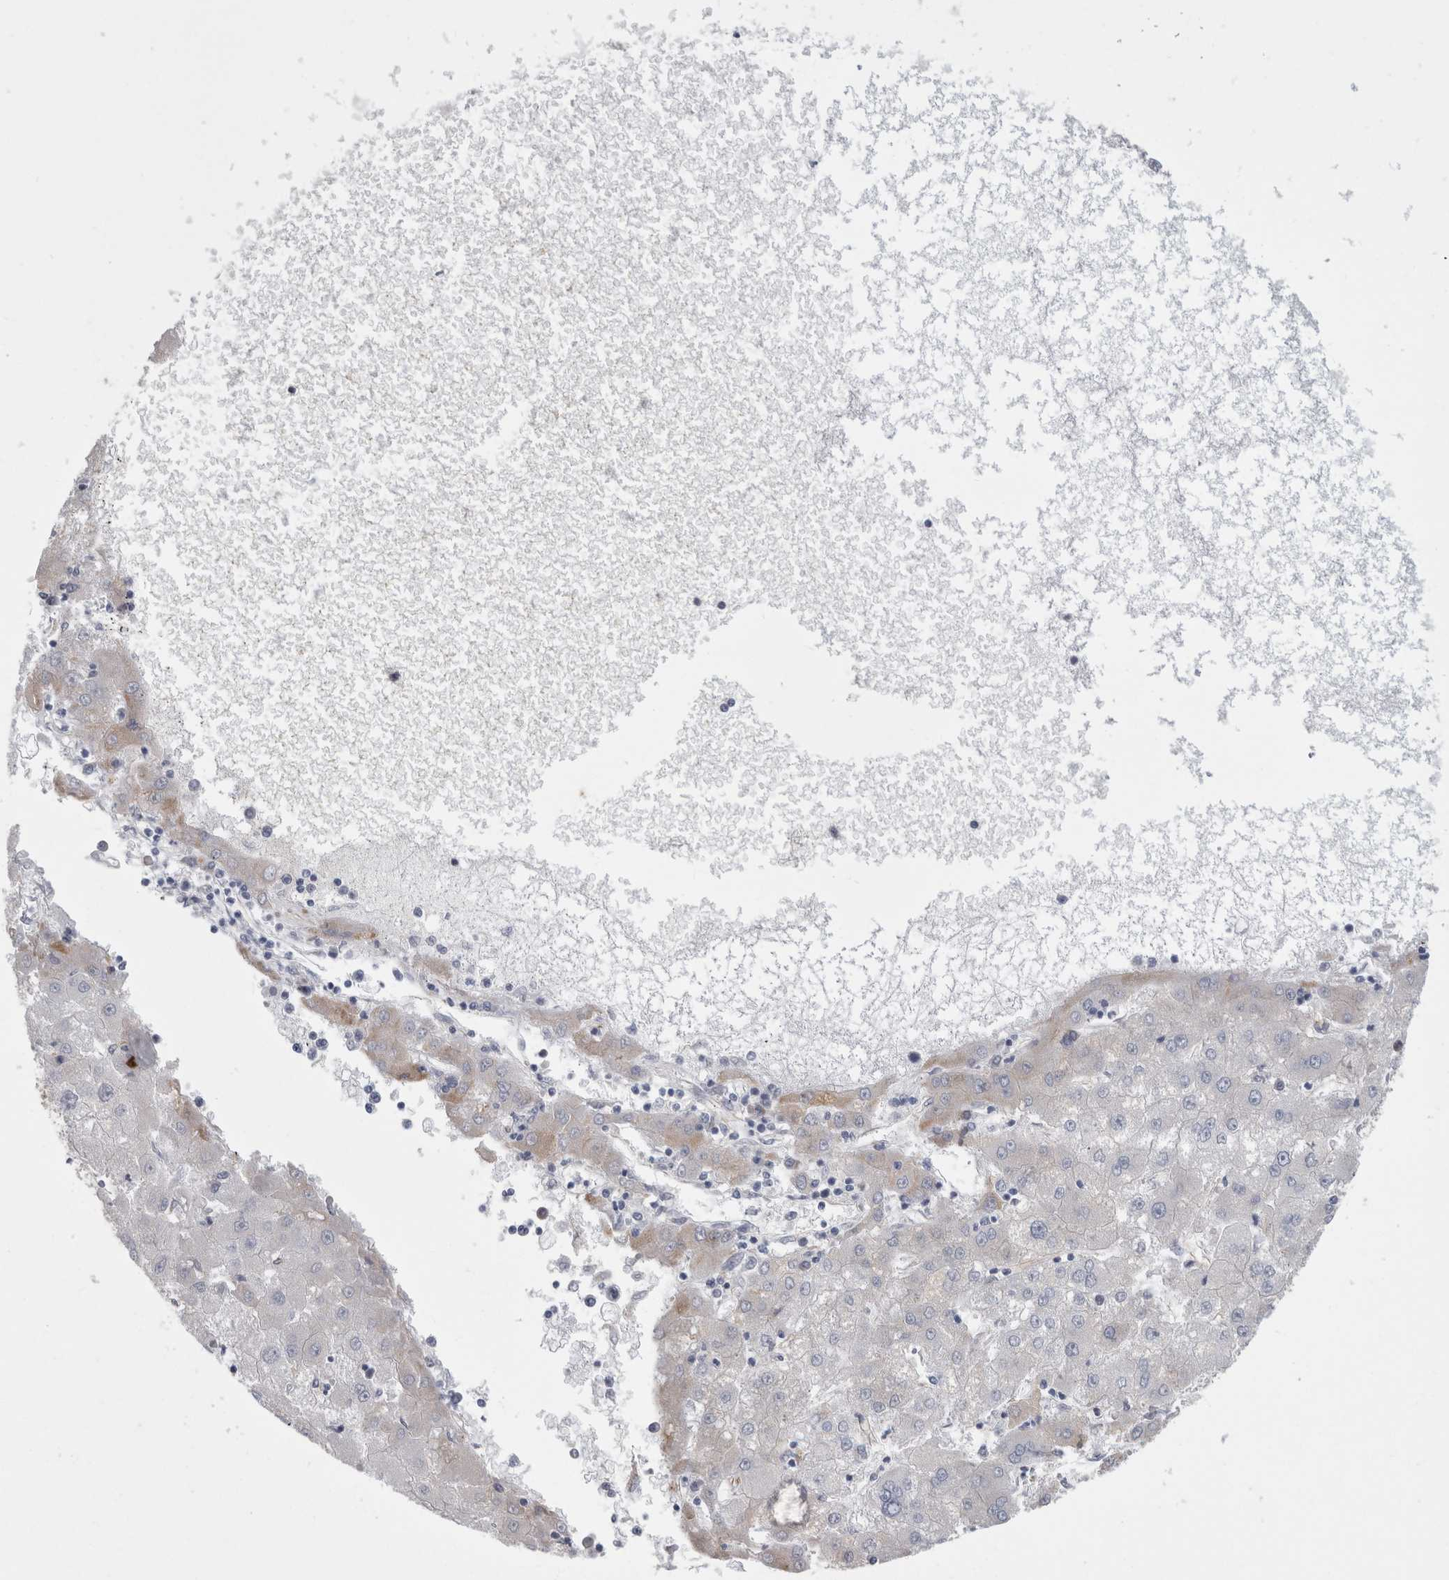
{"staining": {"intensity": "weak", "quantity": "<25%", "location": "cytoplasmic/membranous"}, "tissue": "liver cancer", "cell_type": "Tumor cells", "image_type": "cancer", "snomed": [{"axis": "morphology", "description": "Carcinoma, Hepatocellular, NOS"}, {"axis": "topography", "description": "Liver"}], "caption": "The image demonstrates no staining of tumor cells in liver hepatocellular carcinoma. (Stains: DAB (3,3'-diaminobenzidine) immunohistochemistry (IHC) with hematoxylin counter stain, Microscopy: brightfield microscopy at high magnification).", "gene": "FAM83H", "patient": {"sex": "male", "age": 72}}